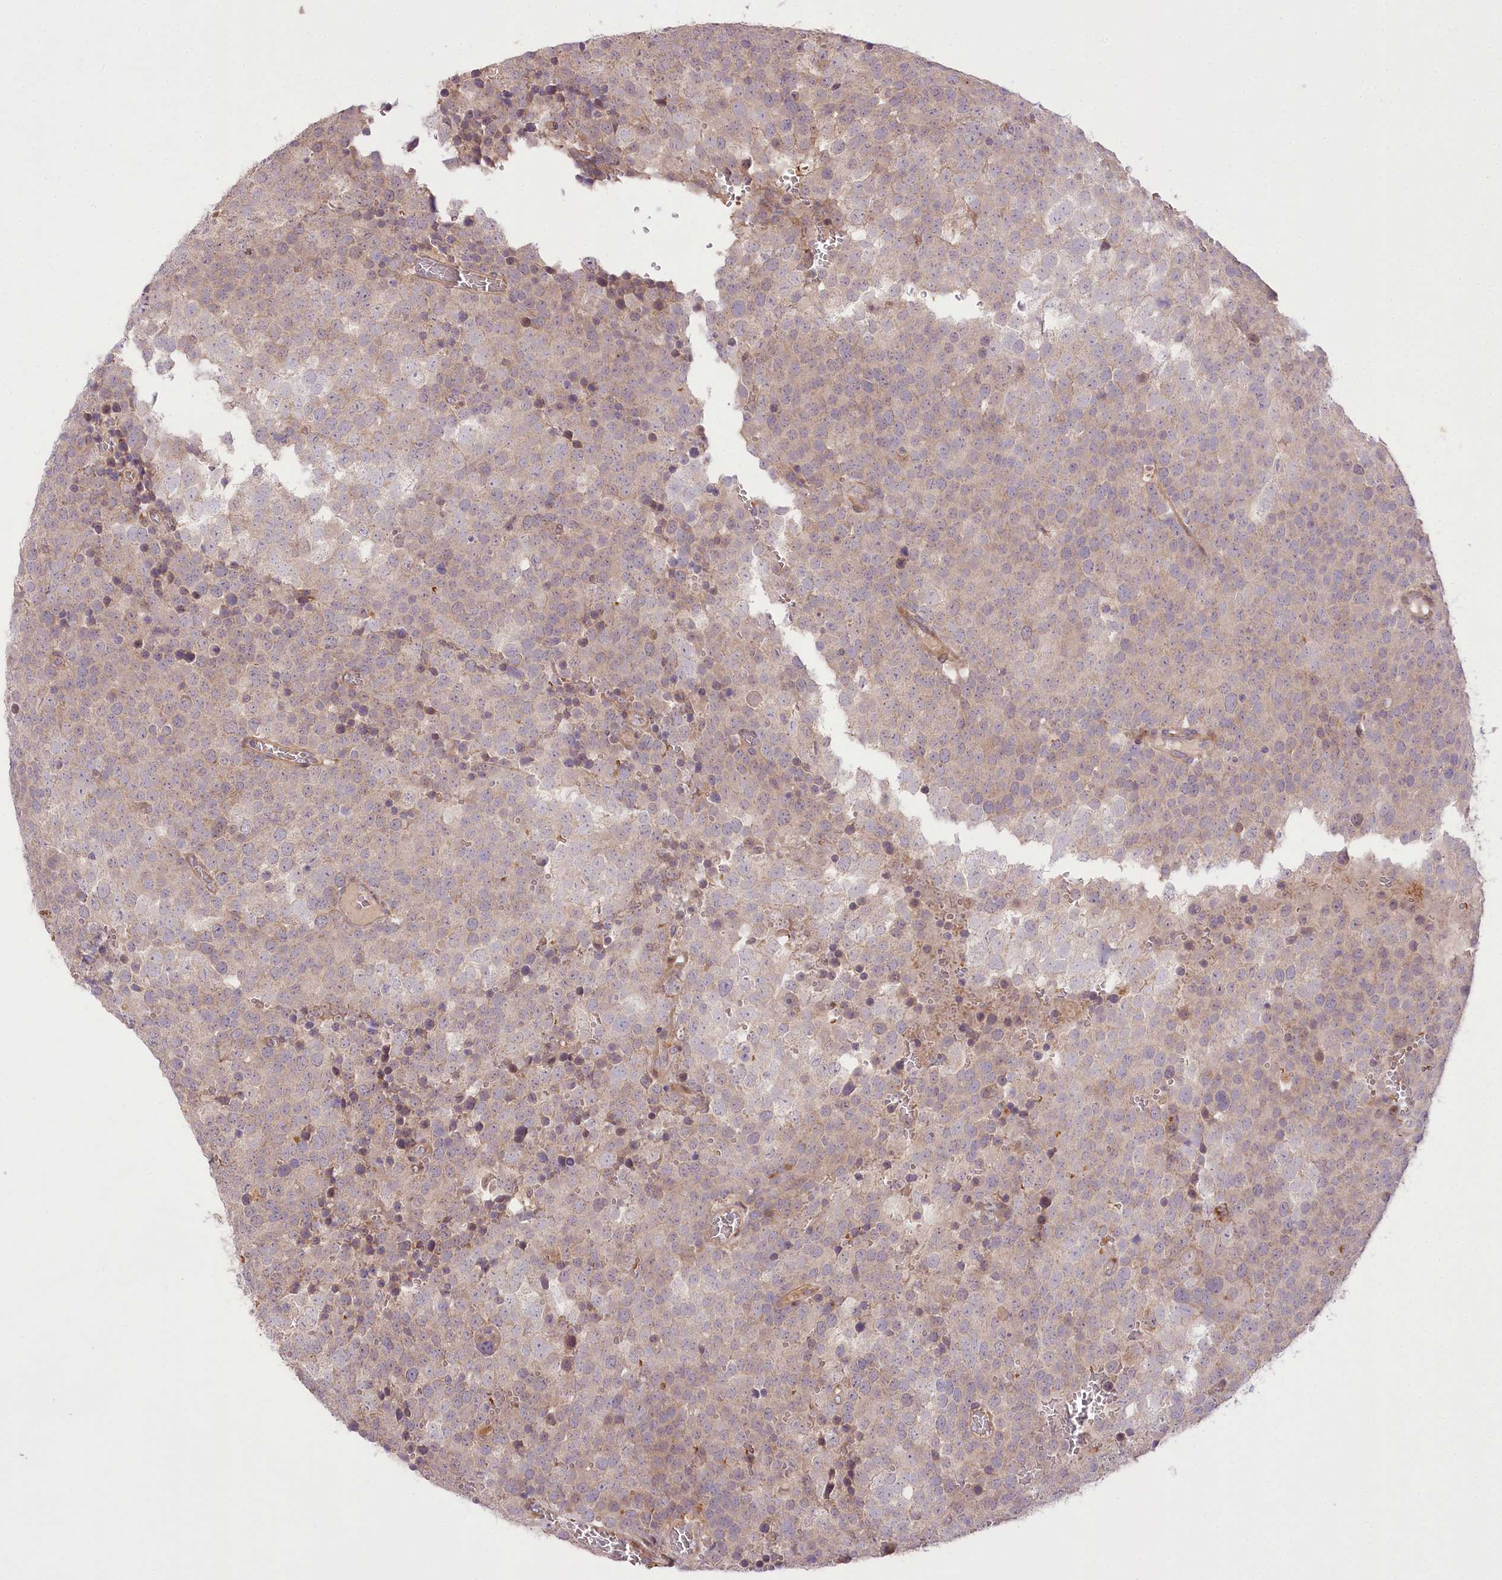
{"staining": {"intensity": "weak", "quantity": "25%-75%", "location": "cytoplasmic/membranous"}, "tissue": "testis cancer", "cell_type": "Tumor cells", "image_type": "cancer", "snomed": [{"axis": "morphology", "description": "Seminoma, NOS"}, {"axis": "topography", "description": "Testis"}], "caption": "Testis seminoma stained for a protein (brown) displays weak cytoplasmic/membranous positive positivity in approximately 25%-75% of tumor cells.", "gene": "TRUB1", "patient": {"sex": "male", "age": 71}}